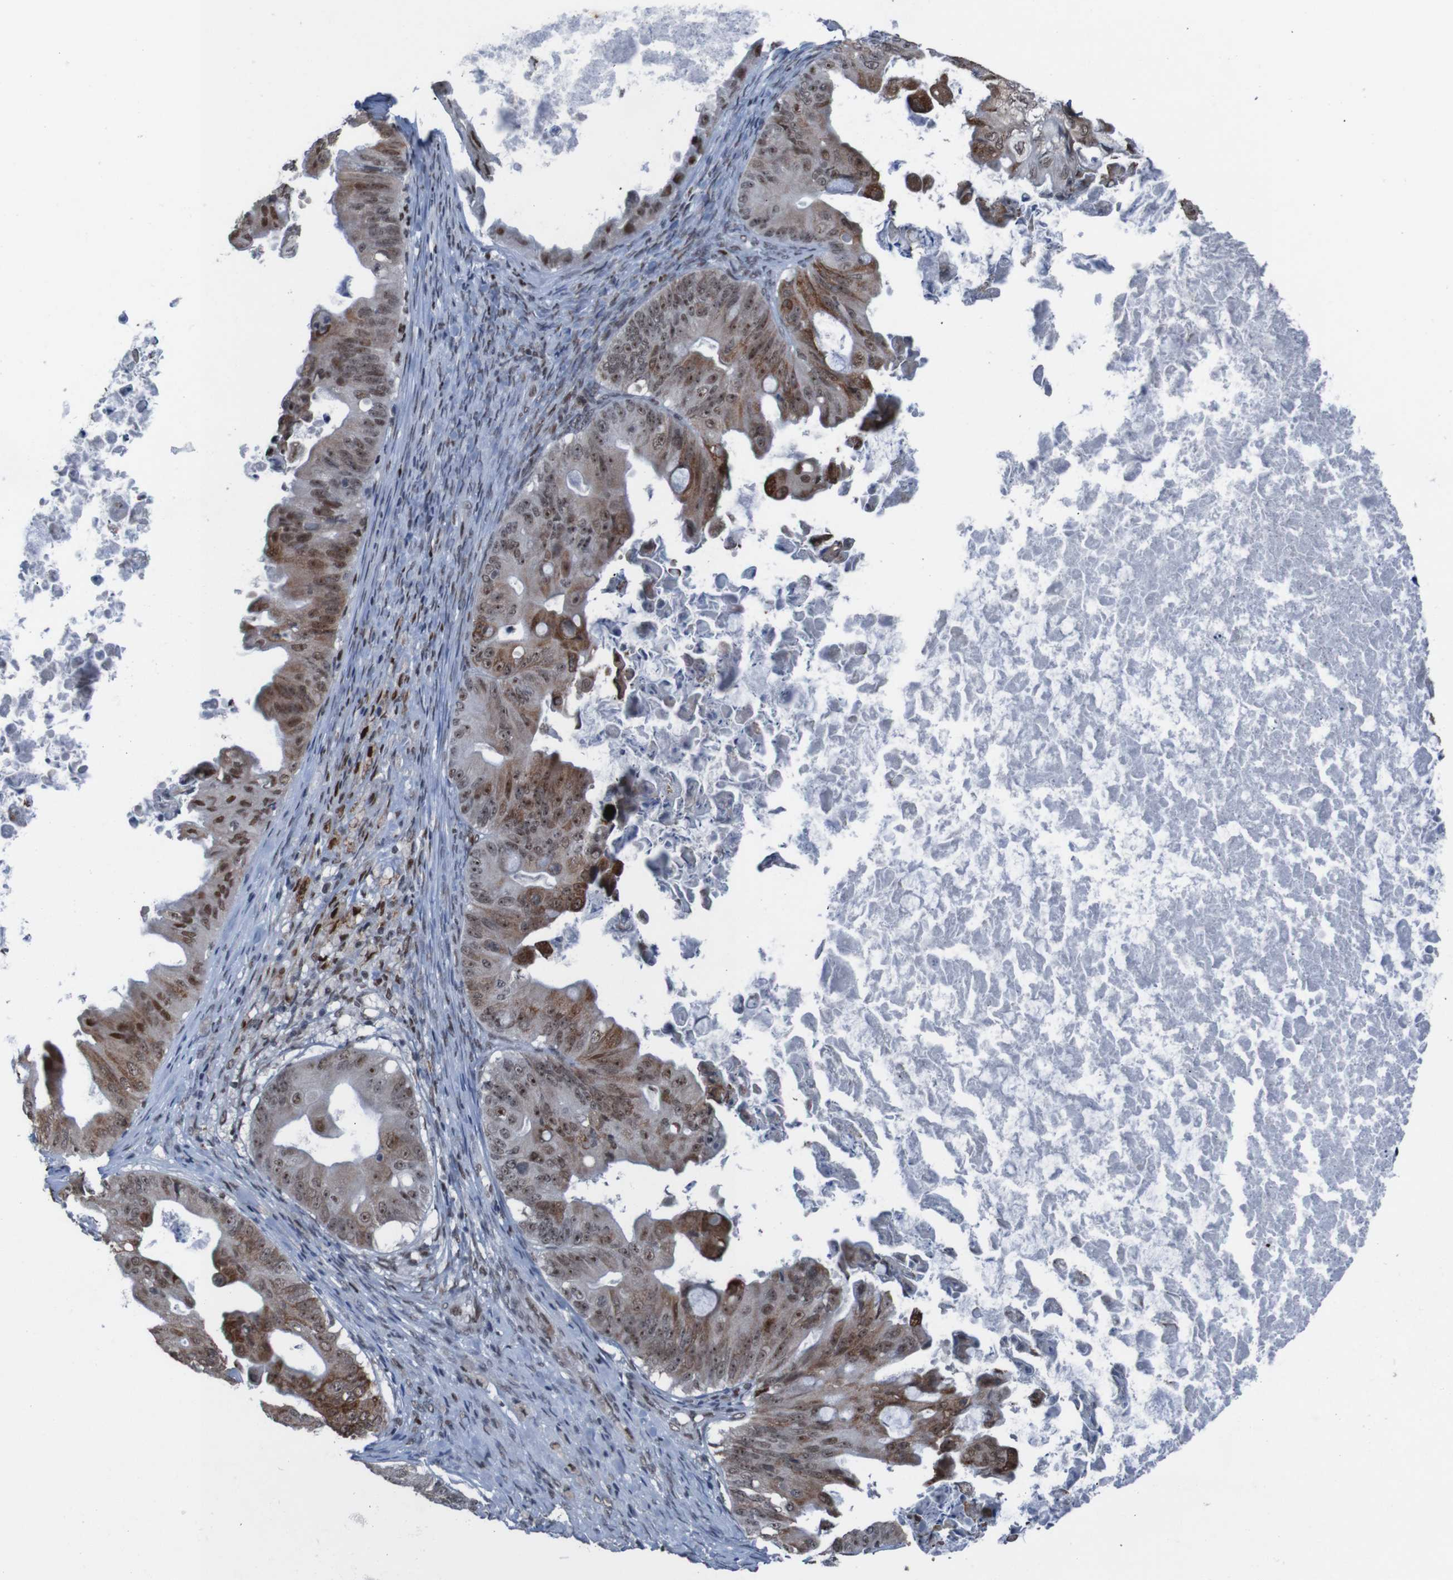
{"staining": {"intensity": "strong", "quantity": ">75%", "location": "cytoplasmic/membranous,nuclear"}, "tissue": "ovarian cancer", "cell_type": "Tumor cells", "image_type": "cancer", "snomed": [{"axis": "morphology", "description": "Cystadenocarcinoma, mucinous, NOS"}, {"axis": "topography", "description": "Ovary"}], "caption": "A histopathology image showing strong cytoplasmic/membranous and nuclear positivity in about >75% of tumor cells in ovarian cancer (mucinous cystadenocarcinoma), as visualized by brown immunohistochemical staining.", "gene": "PHF2", "patient": {"sex": "female", "age": 37}}